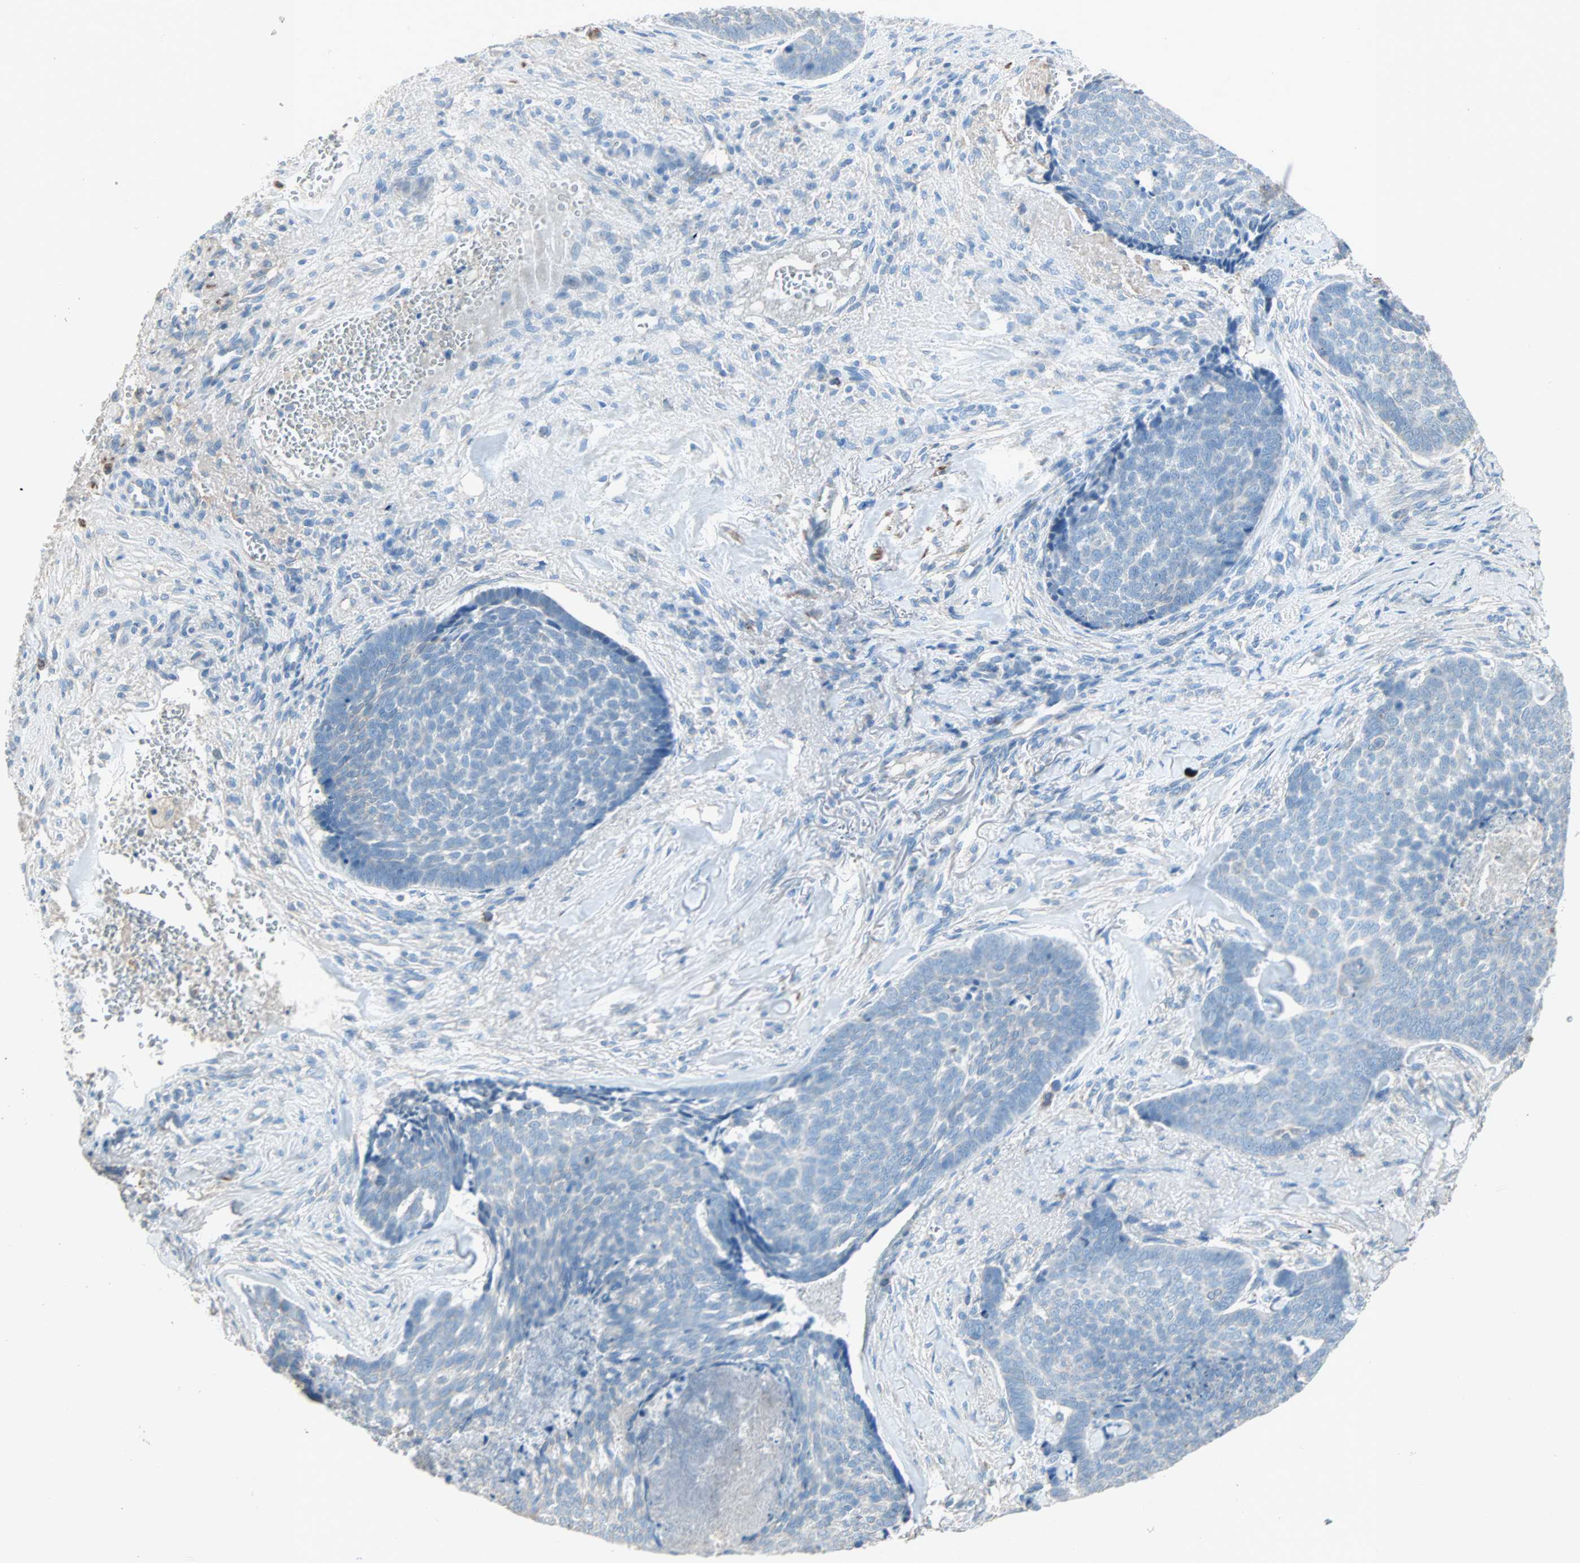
{"staining": {"intensity": "negative", "quantity": "none", "location": "none"}, "tissue": "skin cancer", "cell_type": "Tumor cells", "image_type": "cancer", "snomed": [{"axis": "morphology", "description": "Basal cell carcinoma"}, {"axis": "topography", "description": "Skin"}], "caption": "An immunohistochemistry (IHC) photomicrograph of skin basal cell carcinoma is shown. There is no staining in tumor cells of skin basal cell carcinoma. Brightfield microscopy of IHC stained with DAB (3,3'-diaminobenzidine) (brown) and hematoxylin (blue), captured at high magnification.", "gene": "ACVRL1", "patient": {"sex": "male", "age": 84}}